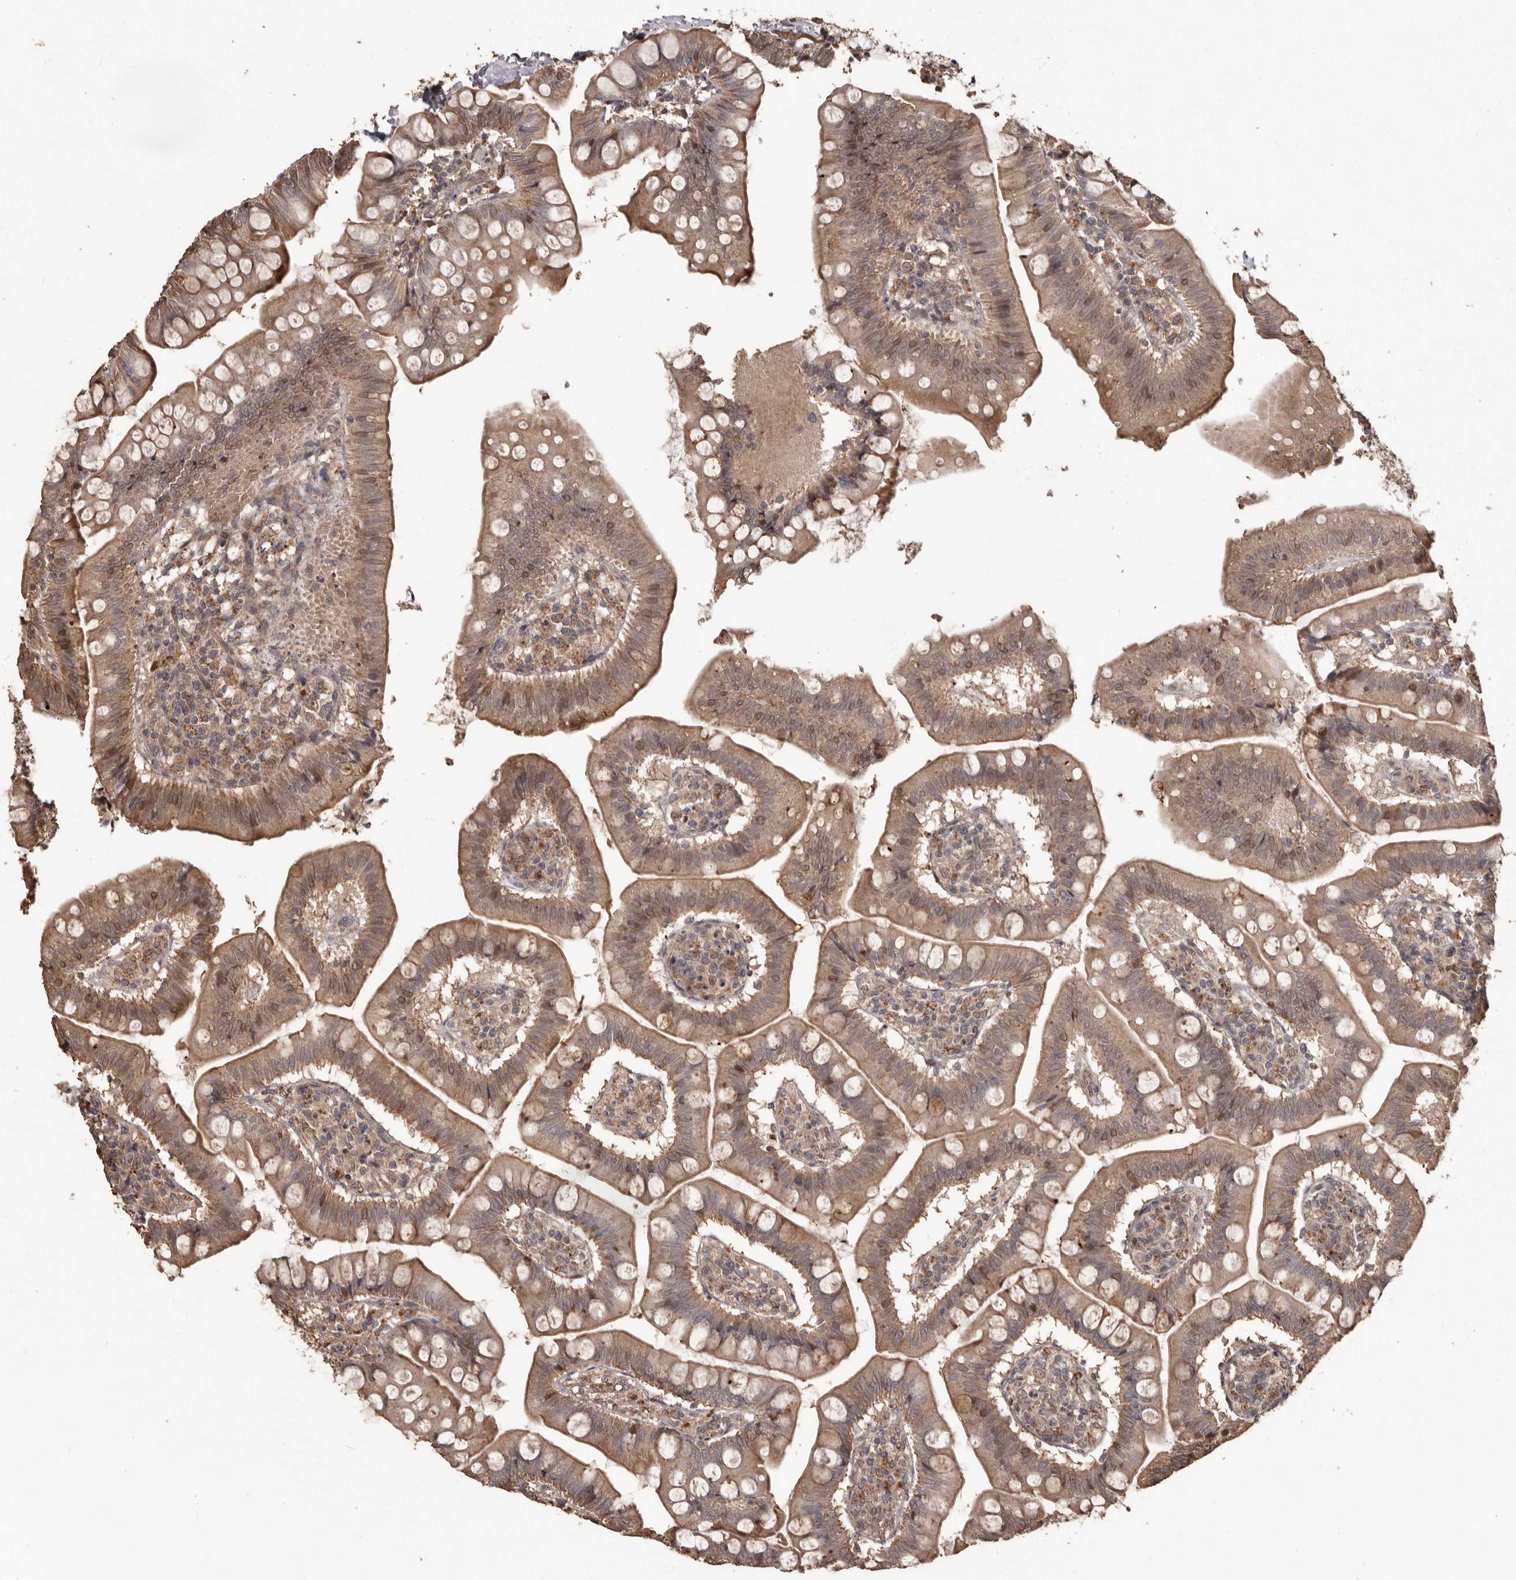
{"staining": {"intensity": "moderate", "quantity": ">75%", "location": "cytoplasmic/membranous"}, "tissue": "small intestine", "cell_type": "Glandular cells", "image_type": "normal", "snomed": [{"axis": "morphology", "description": "Normal tissue, NOS"}, {"axis": "topography", "description": "Small intestine"}], "caption": "Small intestine stained for a protein exhibits moderate cytoplasmic/membranous positivity in glandular cells. The protein of interest is stained brown, and the nuclei are stained in blue (DAB IHC with brightfield microscopy, high magnification).", "gene": "NUP43", "patient": {"sex": "male", "age": 7}}